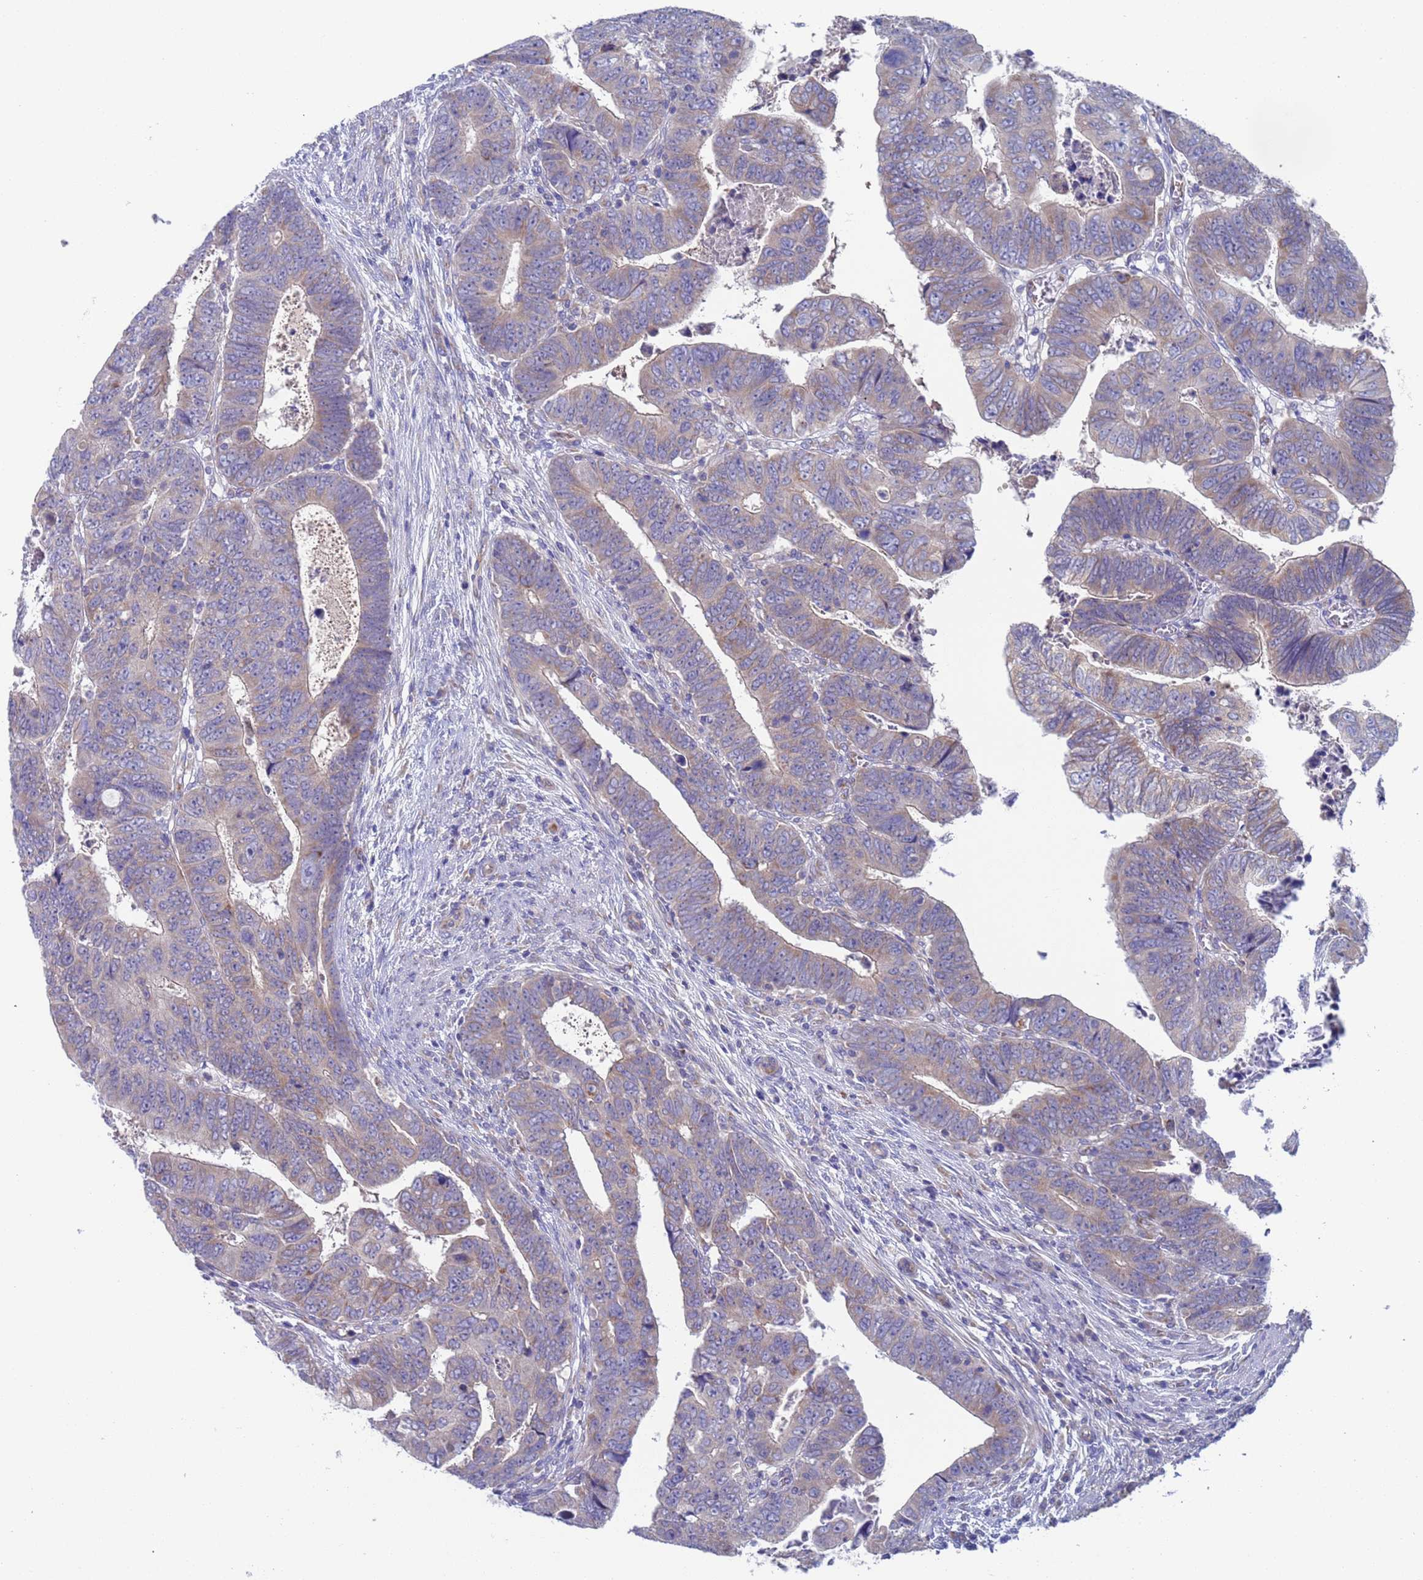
{"staining": {"intensity": "weak", "quantity": "25%-75%", "location": "cytoplasmic/membranous"}, "tissue": "colorectal cancer", "cell_type": "Tumor cells", "image_type": "cancer", "snomed": [{"axis": "morphology", "description": "Normal tissue, NOS"}, {"axis": "morphology", "description": "Adenocarcinoma, NOS"}, {"axis": "topography", "description": "Rectum"}], "caption": "An image of human adenocarcinoma (colorectal) stained for a protein displays weak cytoplasmic/membranous brown staining in tumor cells.", "gene": "PET117", "patient": {"sex": "female", "age": 65}}